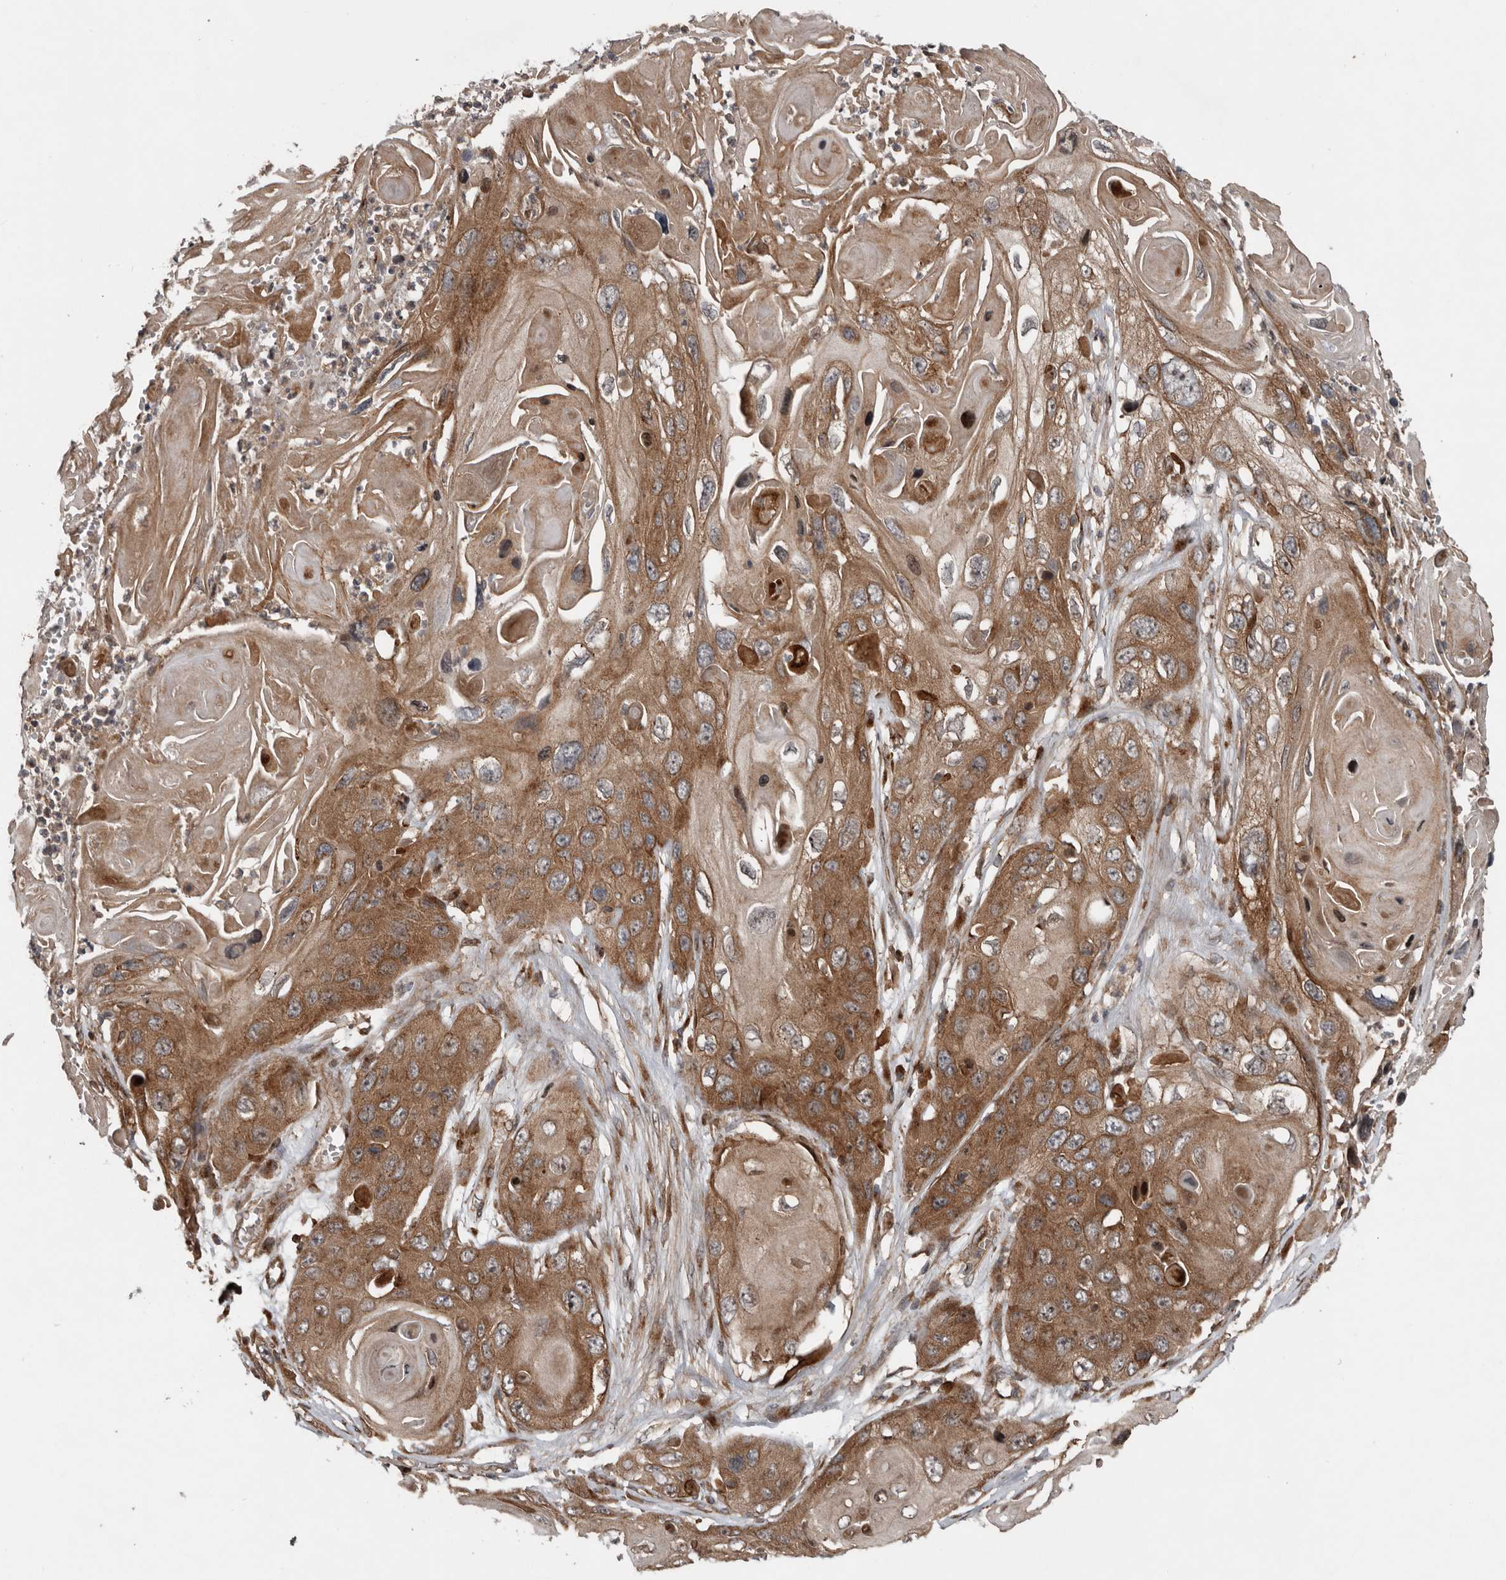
{"staining": {"intensity": "moderate", "quantity": ">75%", "location": "cytoplasmic/membranous"}, "tissue": "skin cancer", "cell_type": "Tumor cells", "image_type": "cancer", "snomed": [{"axis": "morphology", "description": "Squamous cell carcinoma, NOS"}, {"axis": "topography", "description": "Skin"}], "caption": "Immunohistochemistry image of neoplastic tissue: human skin squamous cell carcinoma stained using immunohistochemistry reveals medium levels of moderate protein expression localized specifically in the cytoplasmic/membranous of tumor cells, appearing as a cytoplasmic/membranous brown color.", "gene": "CCDC190", "patient": {"sex": "male", "age": 55}}